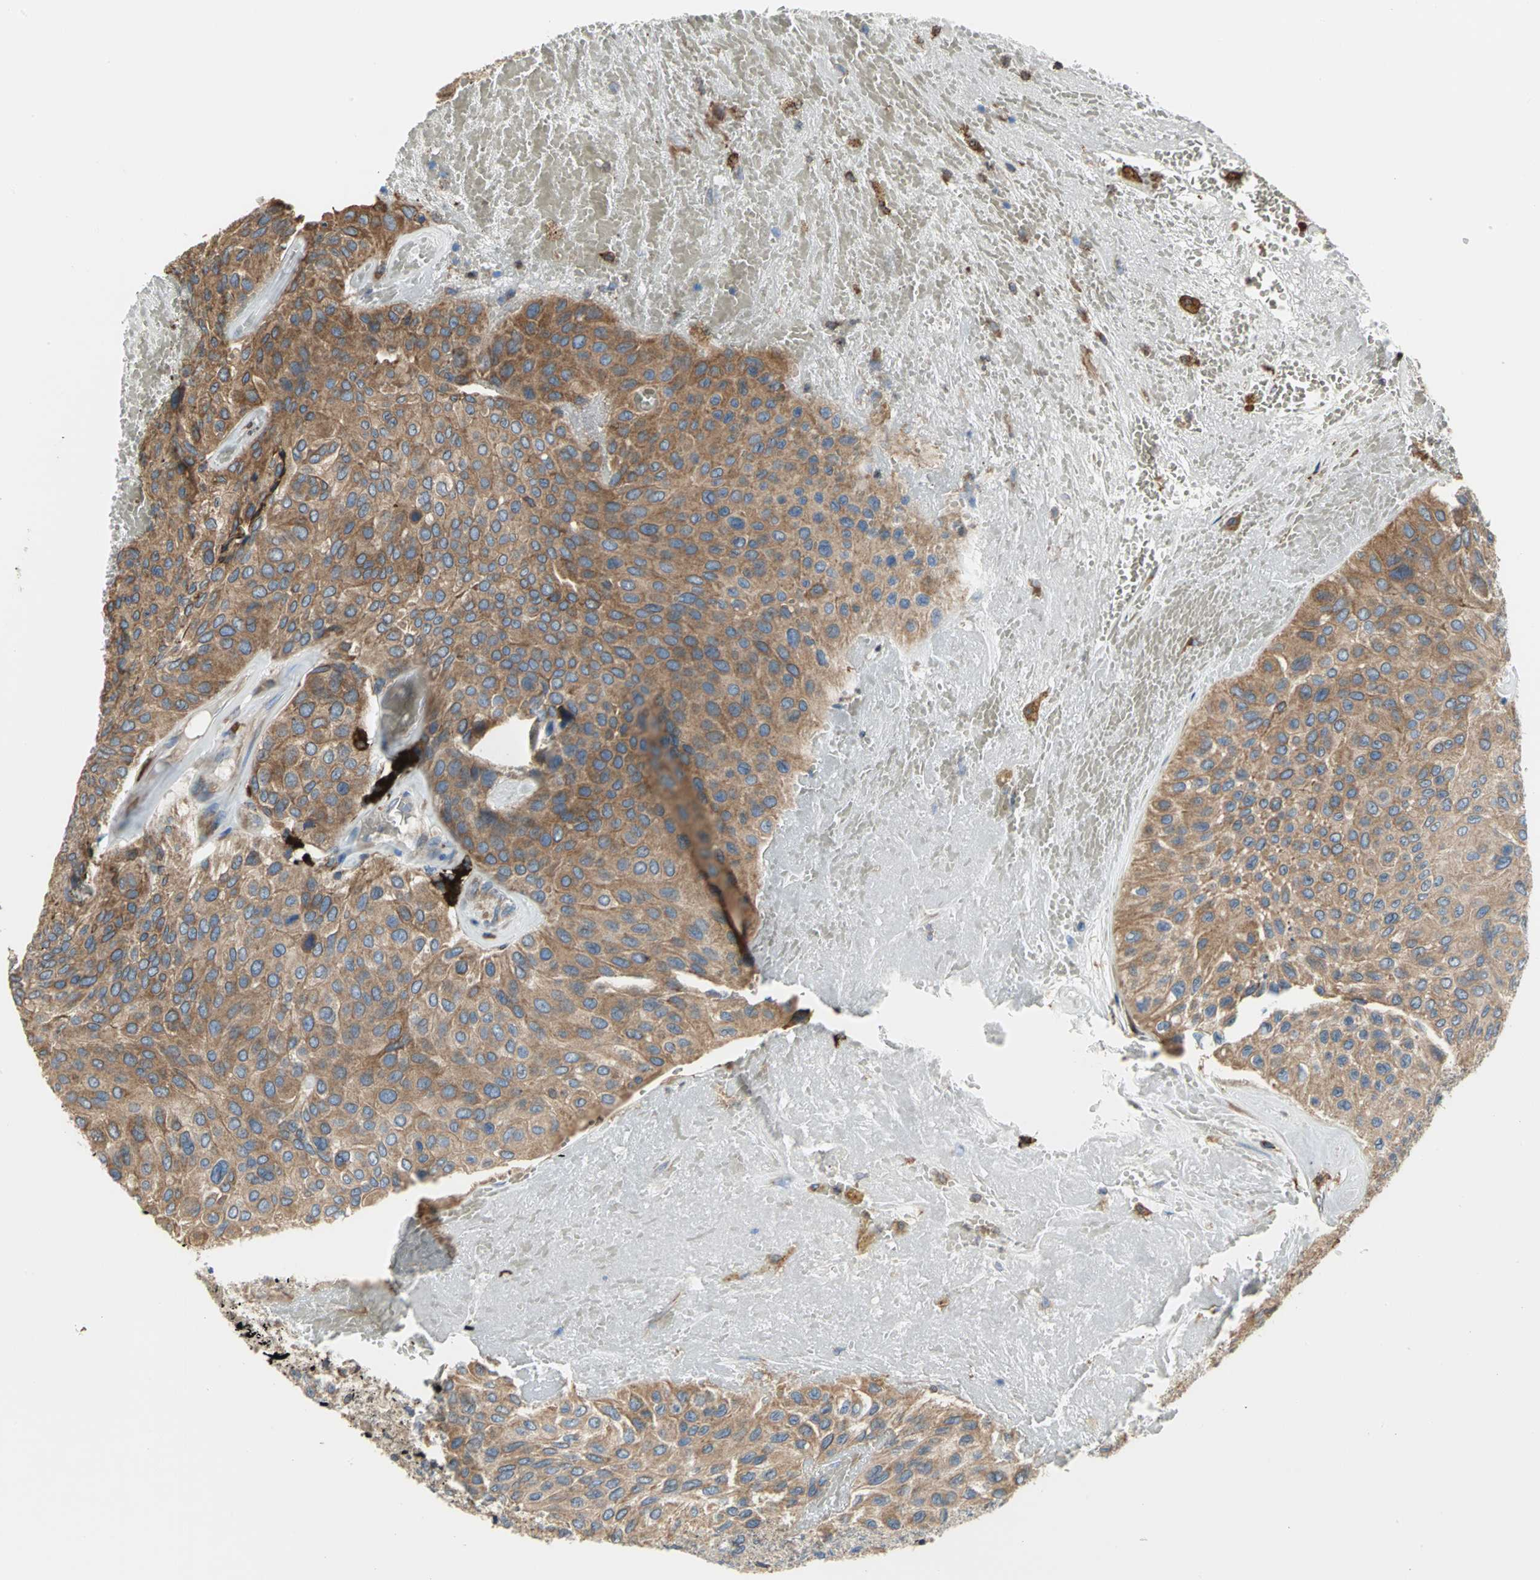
{"staining": {"intensity": "strong", "quantity": ">75%", "location": "cytoplasmic/membranous"}, "tissue": "urothelial cancer", "cell_type": "Tumor cells", "image_type": "cancer", "snomed": [{"axis": "morphology", "description": "Urothelial carcinoma, High grade"}, {"axis": "topography", "description": "Urinary bladder"}], "caption": "Urothelial cancer stained with DAB (3,3'-diaminobenzidine) immunohistochemistry (IHC) displays high levels of strong cytoplasmic/membranous positivity in about >75% of tumor cells.", "gene": "SDF2L1", "patient": {"sex": "male", "age": 66}}